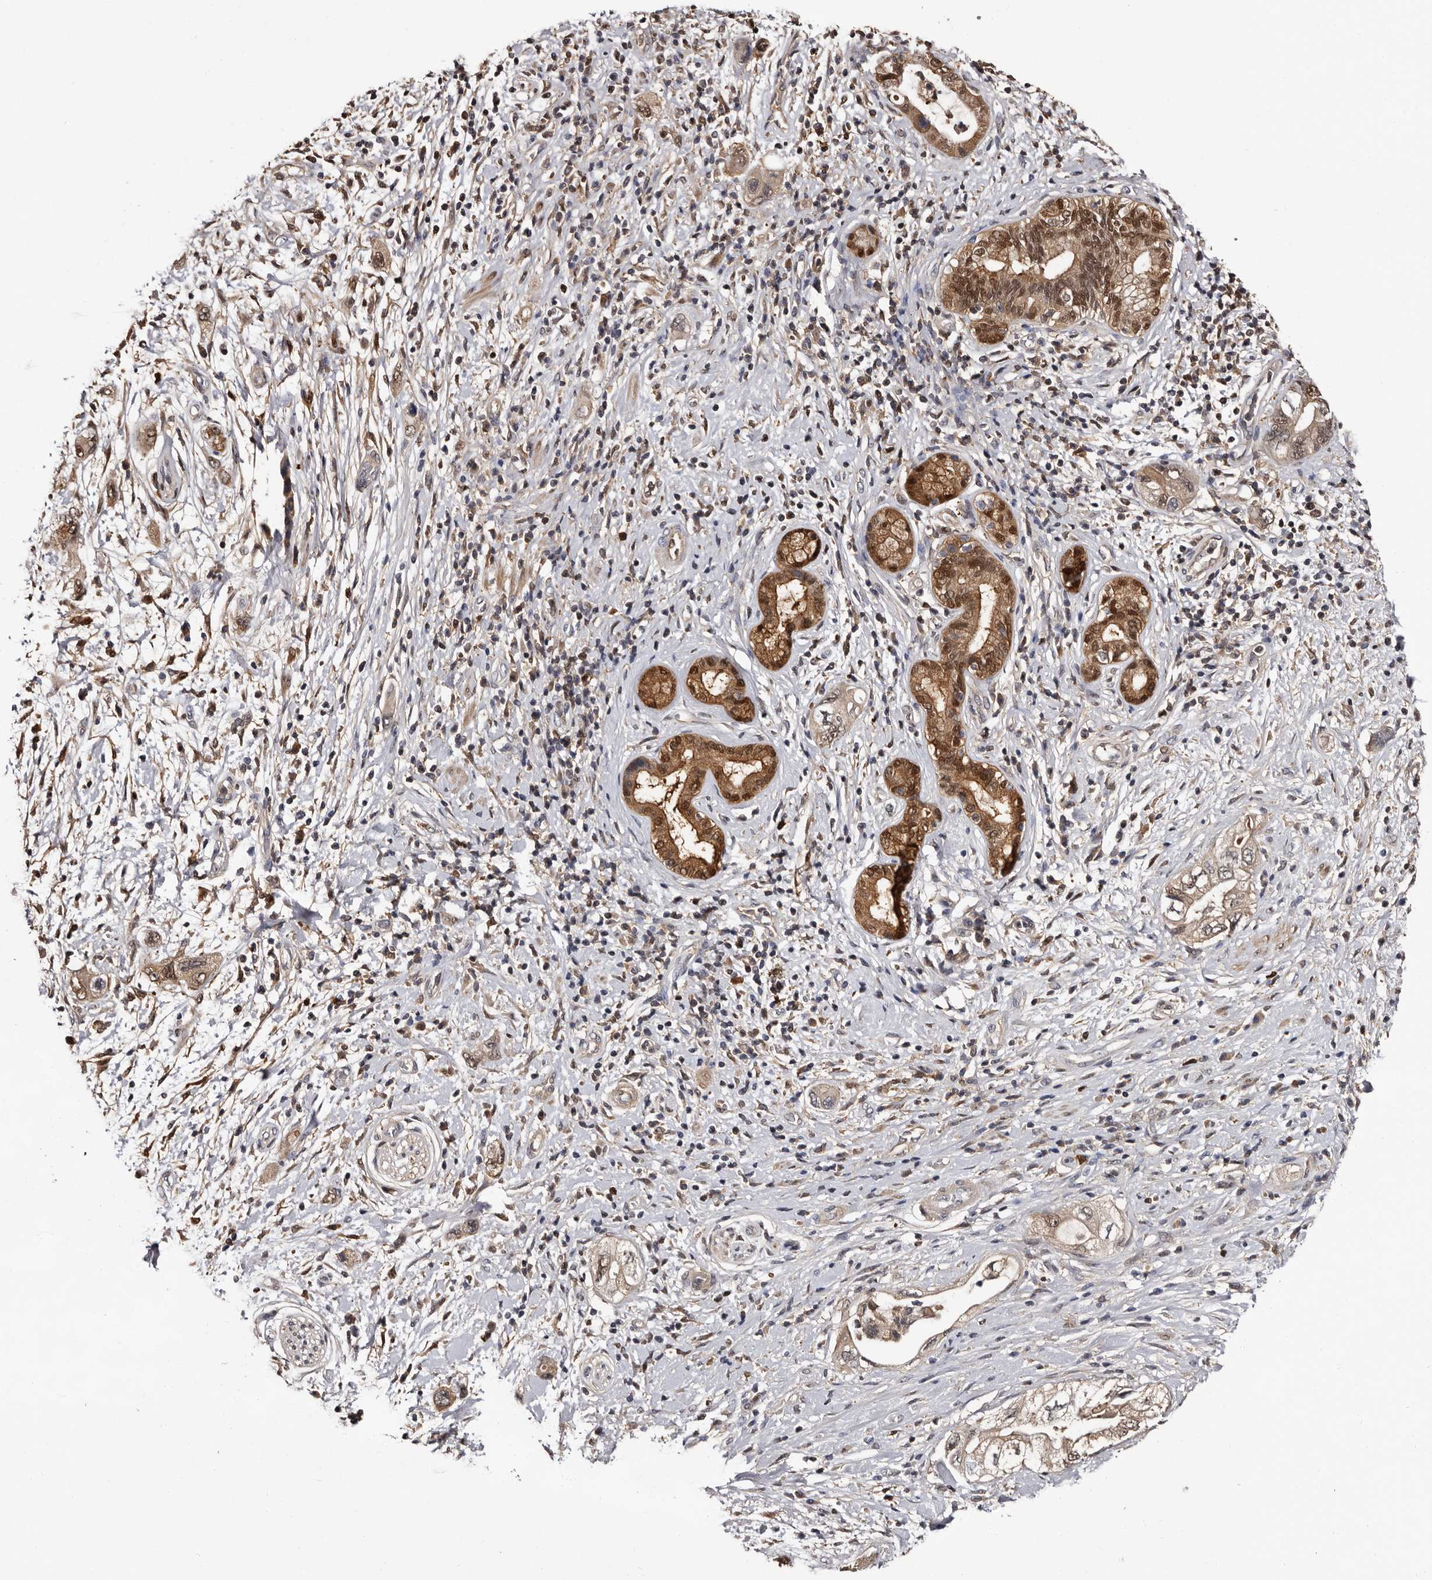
{"staining": {"intensity": "moderate", "quantity": ">75%", "location": "cytoplasmic/membranous,nuclear"}, "tissue": "pancreatic cancer", "cell_type": "Tumor cells", "image_type": "cancer", "snomed": [{"axis": "morphology", "description": "Adenocarcinoma, NOS"}, {"axis": "topography", "description": "Pancreas"}], "caption": "Moderate cytoplasmic/membranous and nuclear staining is present in approximately >75% of tumor cells in adenocarcinoma (pancreatic).", "gene": "DNPH1", "patient": {"sex": "female", "age": 73}}